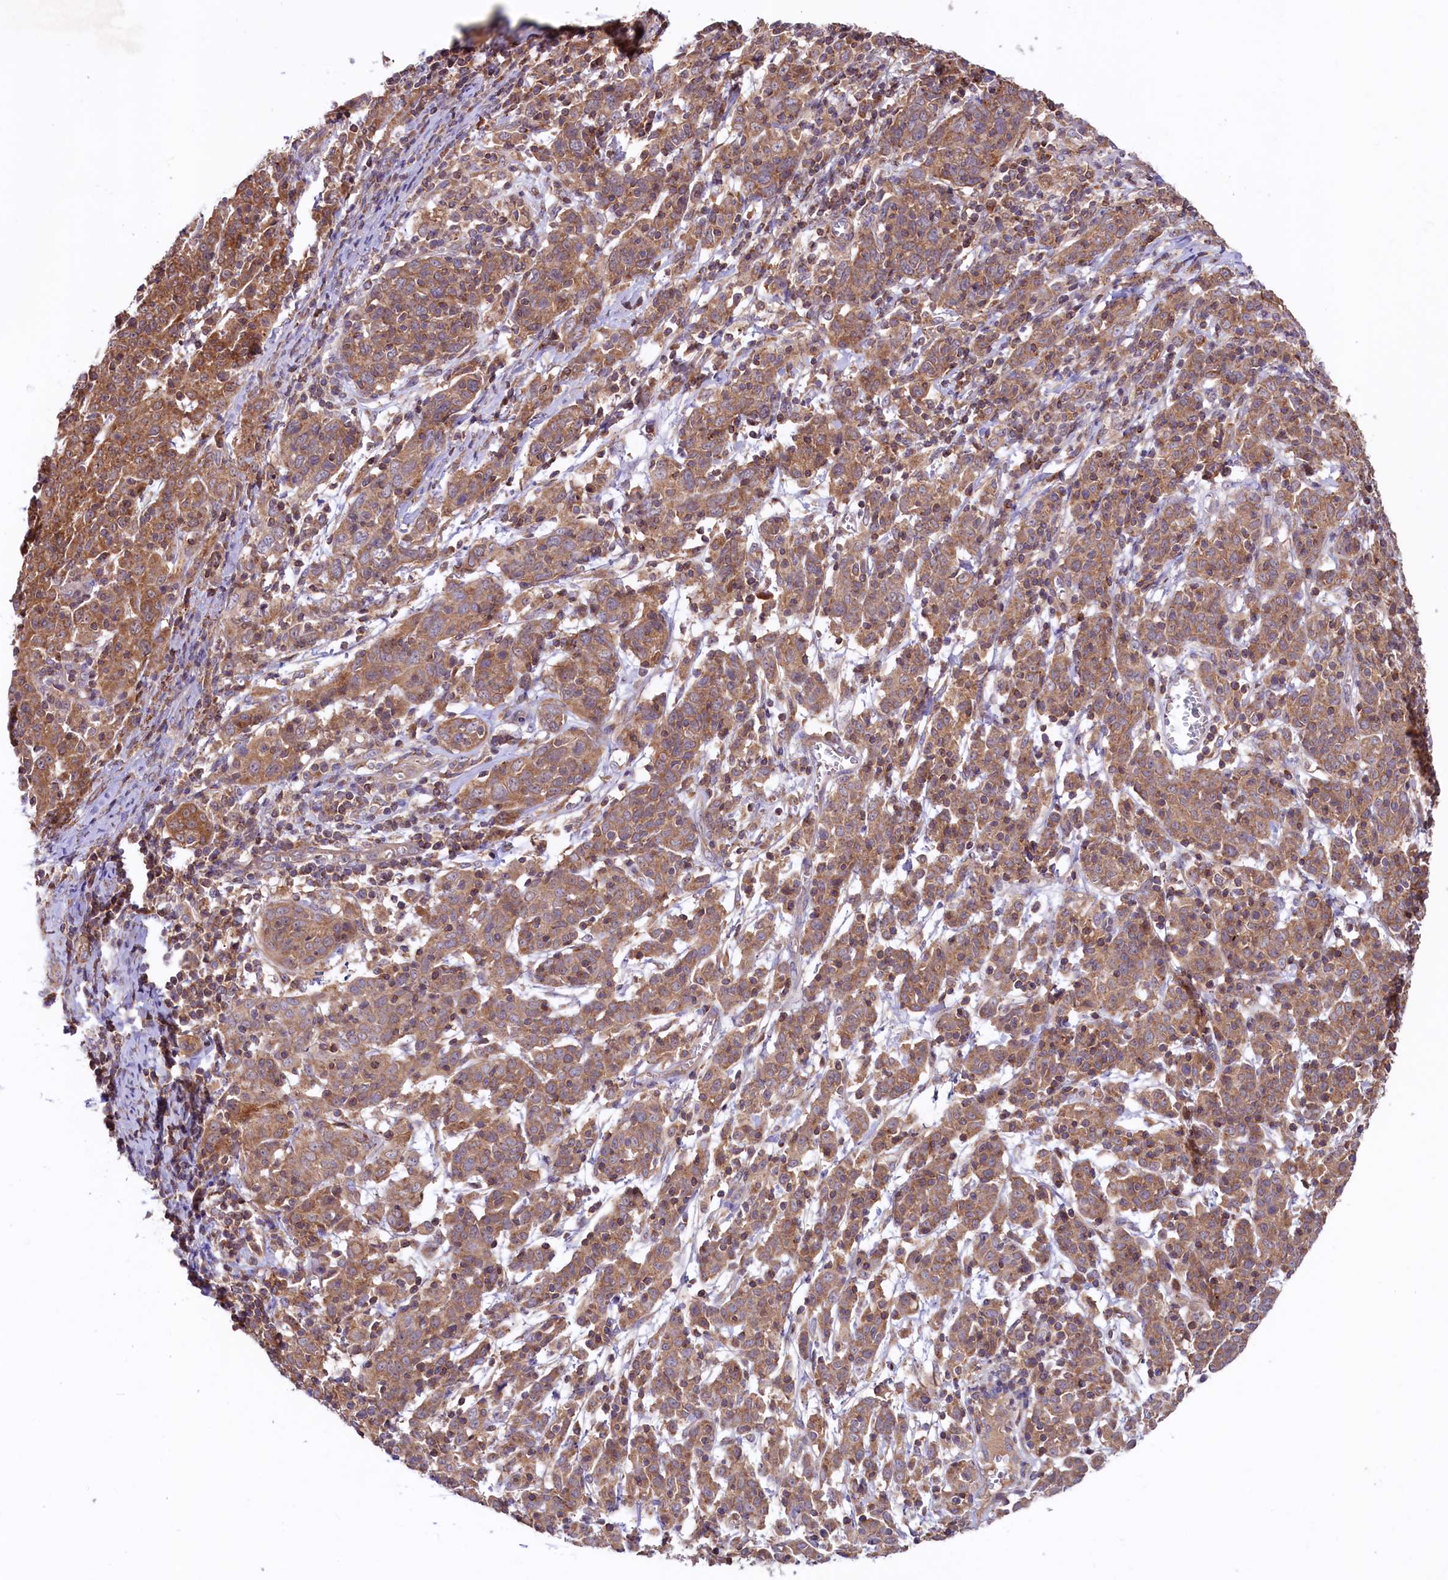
{"staining": {"intensity": "moderate", "quantity": ">75%", "location": "cytoplasmic/membranous"}, "tissue": "cervical cancer", "cell_type": "Tumor cells", "image_type": "cancer", "snomed": [{"axis": "morphology", "description": "Squamous cell carcinoma, NOS"}, {"axis": "topography", "description": "Cervix"}], "caption": "Moderate cytoplasmic/membranous positivity for a protein is identified in approximately >75% of tumor cells of cervical cancer using IHC.", "gene": "CIAO3", "patient": {"sex": "female", "age": 67}}